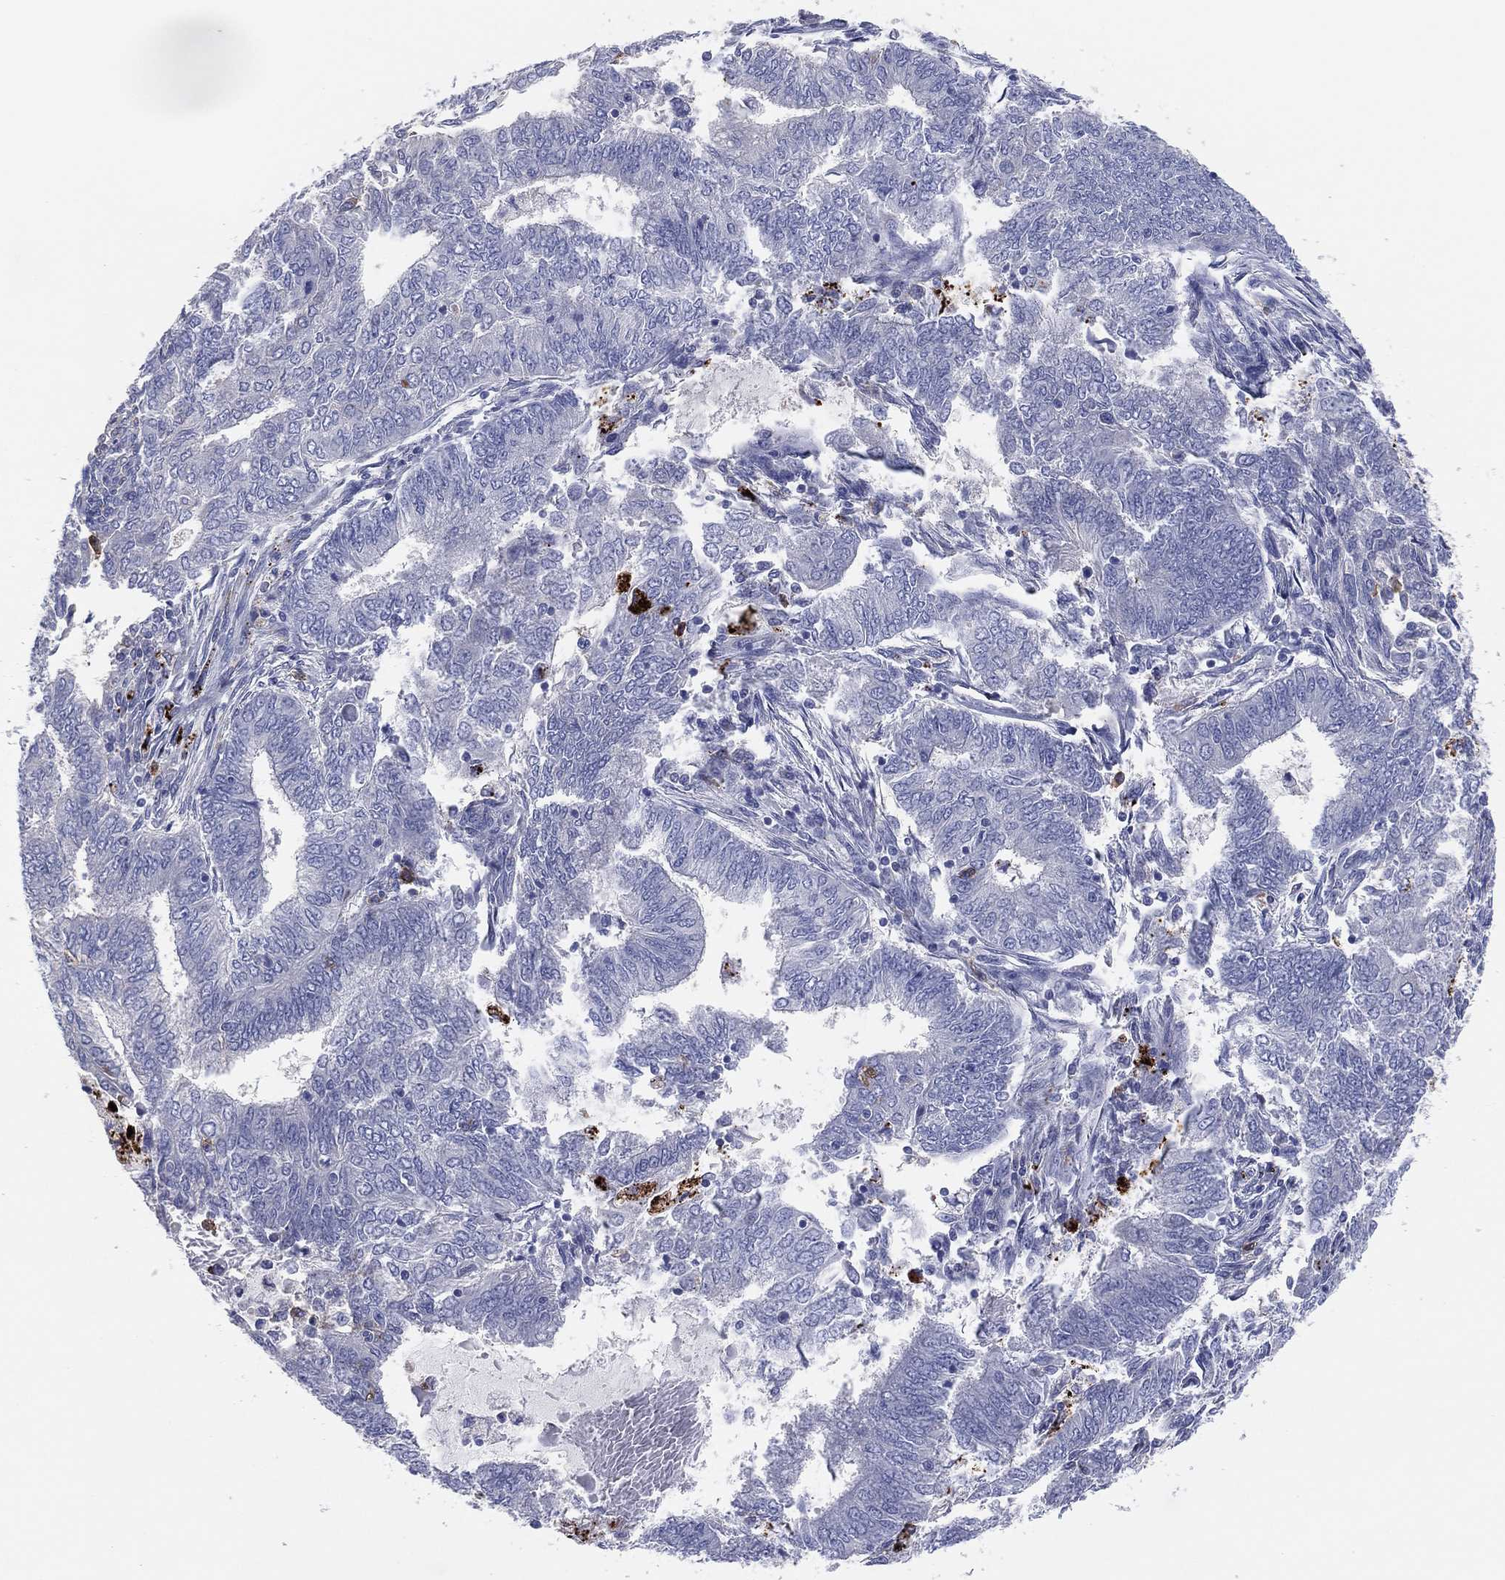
{"staining": {"intensity": "negative", "quantity": "none", "location": "none"}, "tissue": "endometrial cancer", "cell_type": "Tumor cells", "image_type": "cancer", "snomed": [{"axis": "morphology", "description": "Adenocarcinoma, NOS"}, {"axis": "topography", "description": "Endometrium"}], "caption": "Human endometrial adenocarcinoma stained for a protein using immunohistochemistry reveals no staining in tumor cells.", "gene": "PLAC8", "patient": {"sex": "female", "age": 62}}